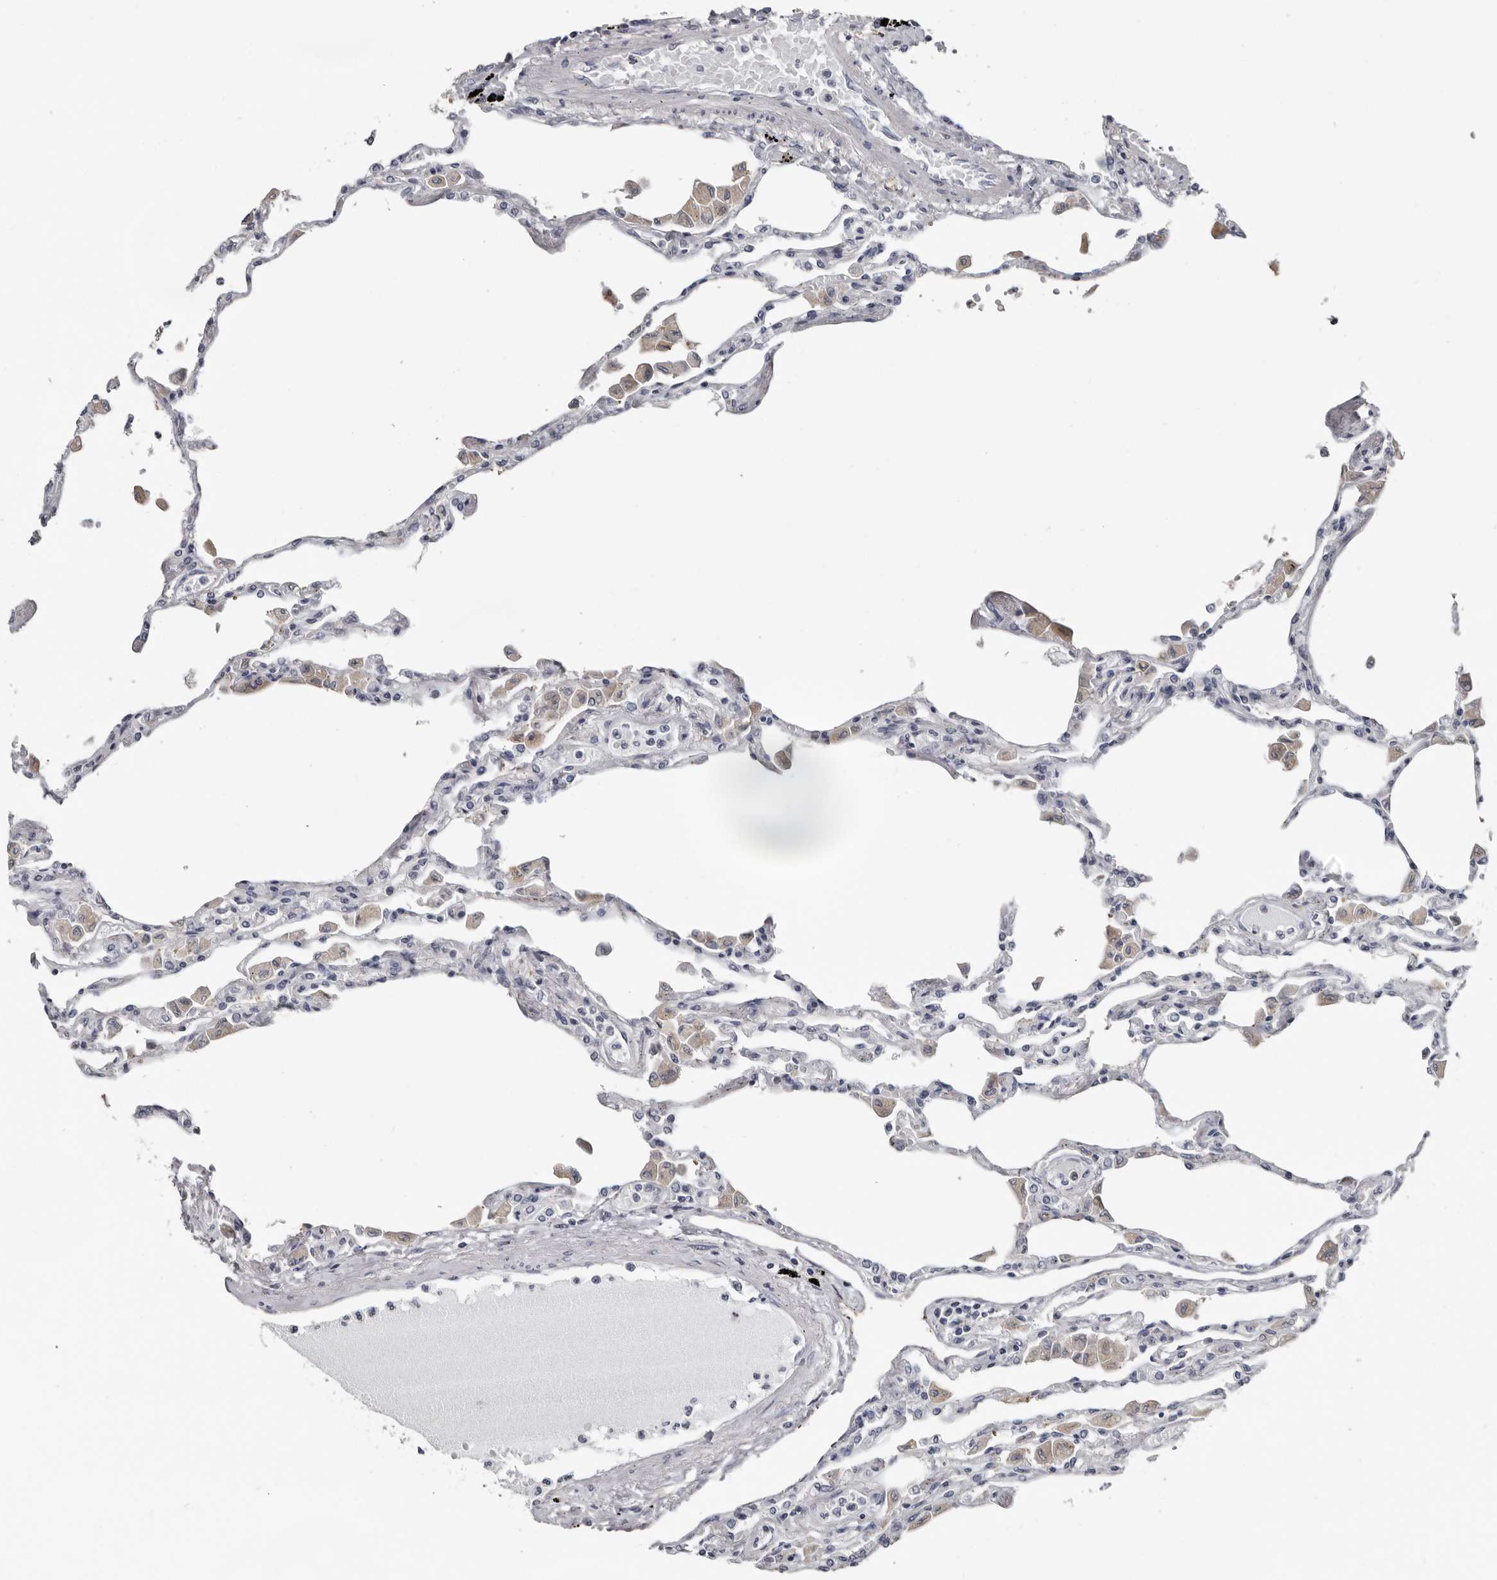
{"staining": {"intensity": "negative", "quantity": "none", "location": "none"}, "tissue": "lung", "cell_type": "Alveolar cells", "image_type": "normal", "snomed": [{"axis": "morphology", "description": "Normal tissue, NOS"}, {"axis": "topography", "description": "Bronchus"}, {"axis": "topography", "description": "Lung"}], "caption": "The histopathology image demonstrates no staining of alveolar cells in benign lung.", "gene": "FABP7", "patient": {"sex": "female", "age": 49}}